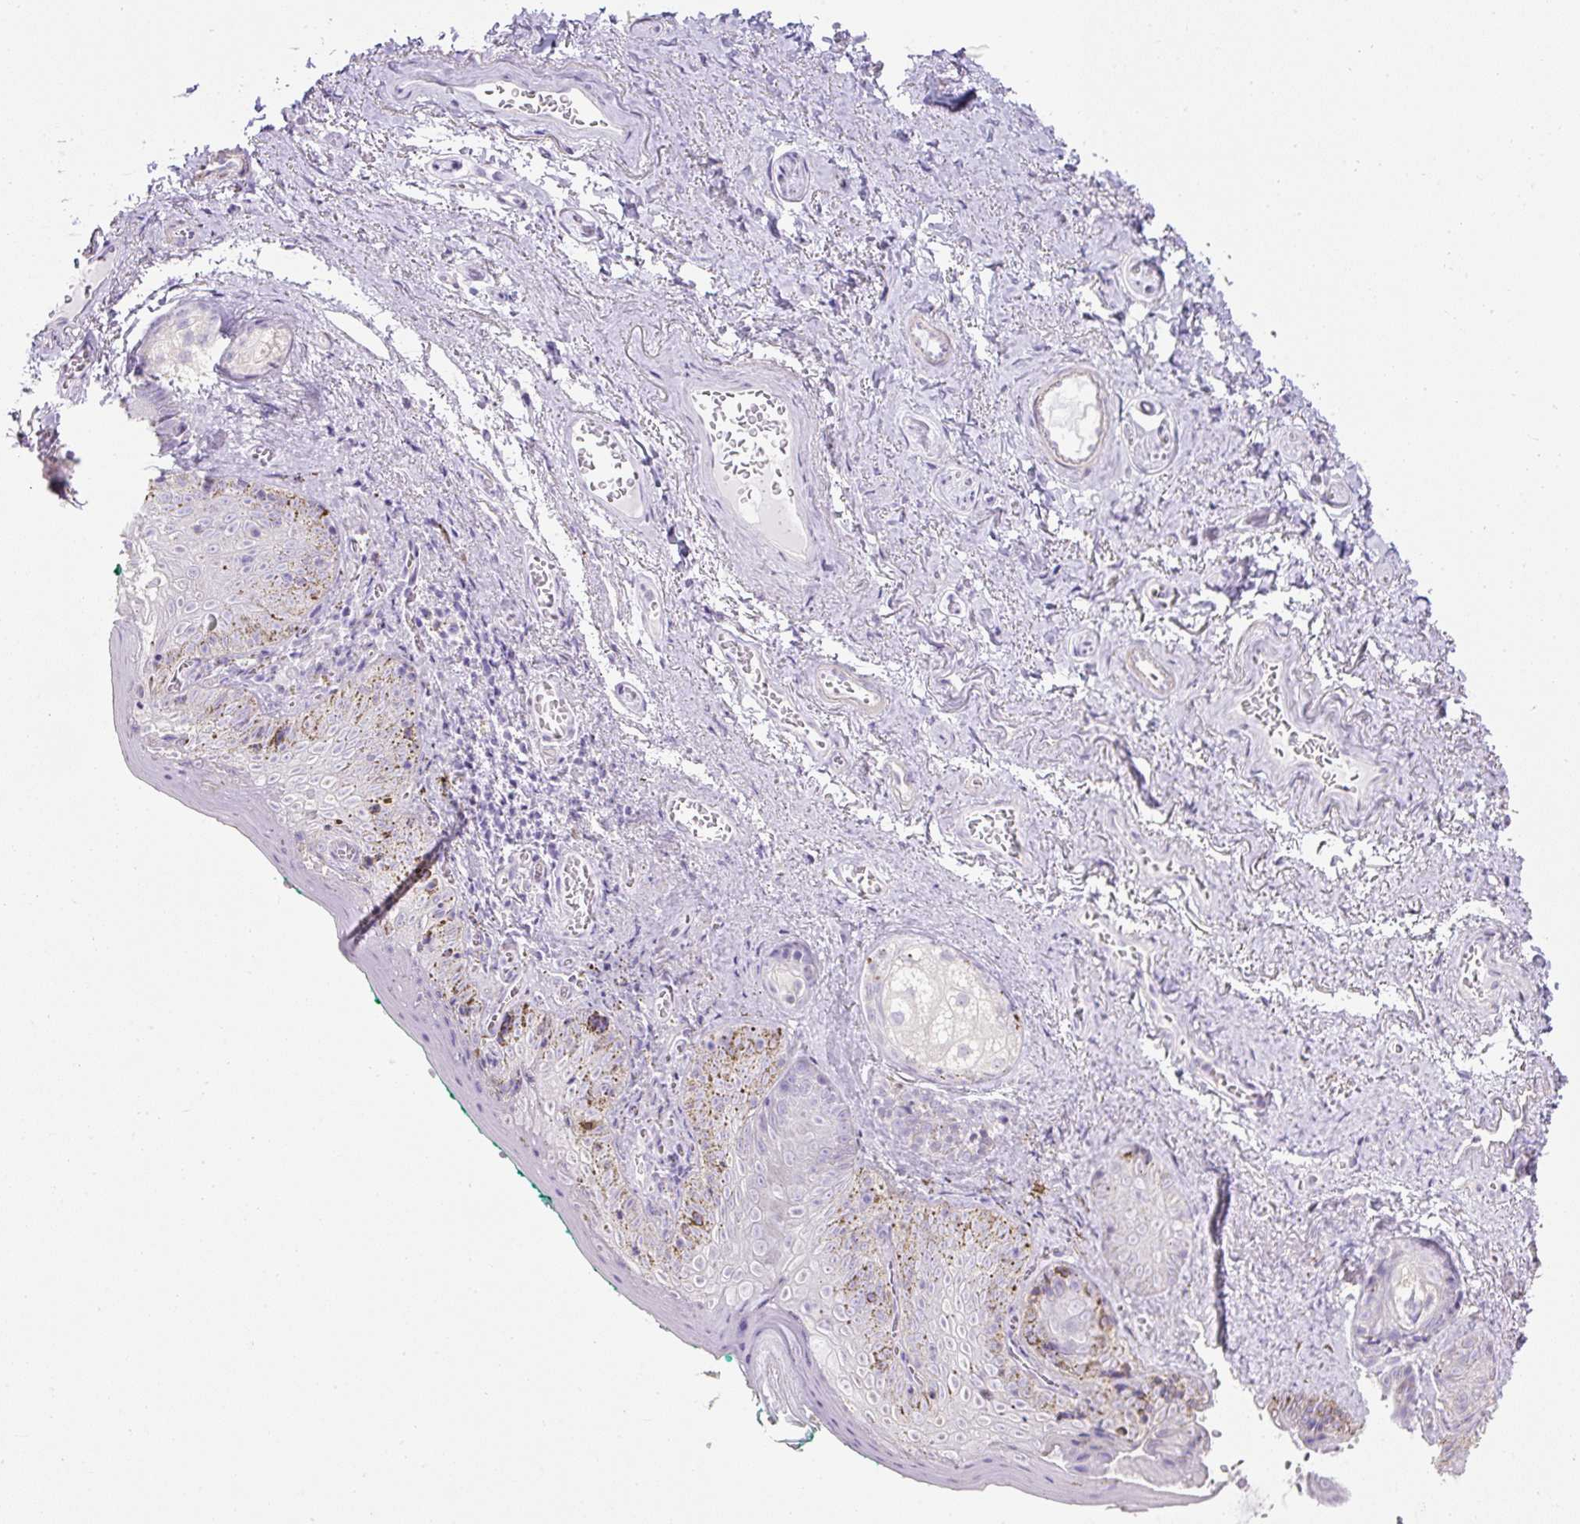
{"staining": {"intensity": "negative", "quantity": "none", "location": "none"}, "tissue": "vagina", "cell_type": "Squamous epithelial cells", "image_type": "normal", "snomed": [{"axis": "morphology", "description": "Normal tissue, NOS"}, {"axis": "topography", "description": "Vulva"}, {"axis": "topography", "description": "Vagina"}, {"axis": "topography", "description": "Peripheral nerve tissue"}], "caption": "Immunohistochemistry (IHC) image of unremarkable vagina stained for a protein (brown), which displays no staining in squamous epithelial cells.", "gene": "C2CD4C", "patient": {"sex": "female", "age": 66}}